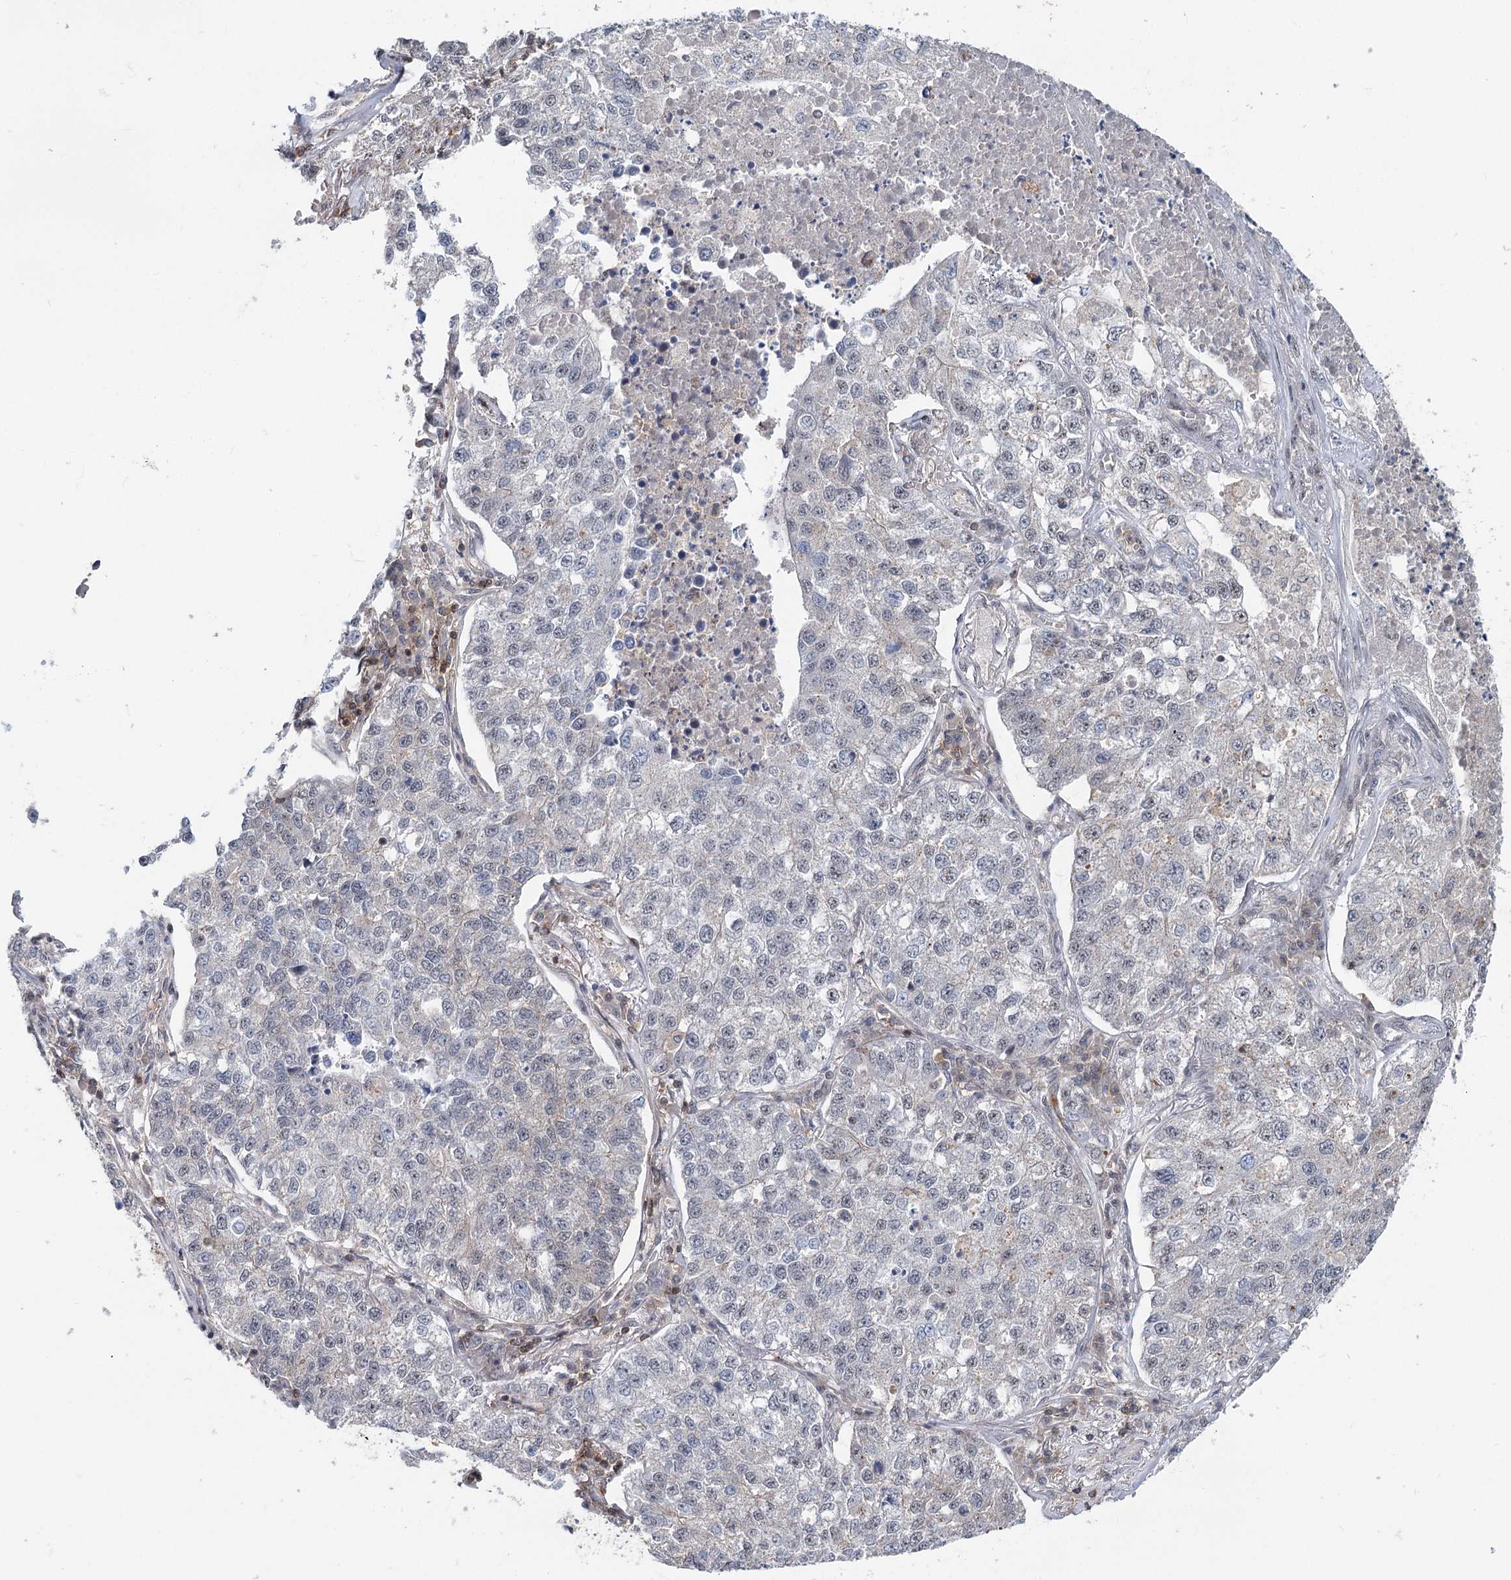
{"staining": {"intensity": "negative", "quantity": "none", "location": "none"}, "tissue": "lung cancer", "cell_type": "Tumor cells", "image_type": "cancer", "snomed": [{"axis": "morphology", "description": "Adenocarcinoma, NOS"}, {"axis": "topography", "description": "Lung"}], "caption": "Lung cancer (adenocarcinoma) was stained to show a protein in brown. There is no significant expression in tumor cells. (DAB (3,3'-diaminobenzidine) immunohistochemistry (IHC) with hematoxylin counter stain).", "gene": "CDC42SE2", "patient": {"sex": "male", "age": 49}}